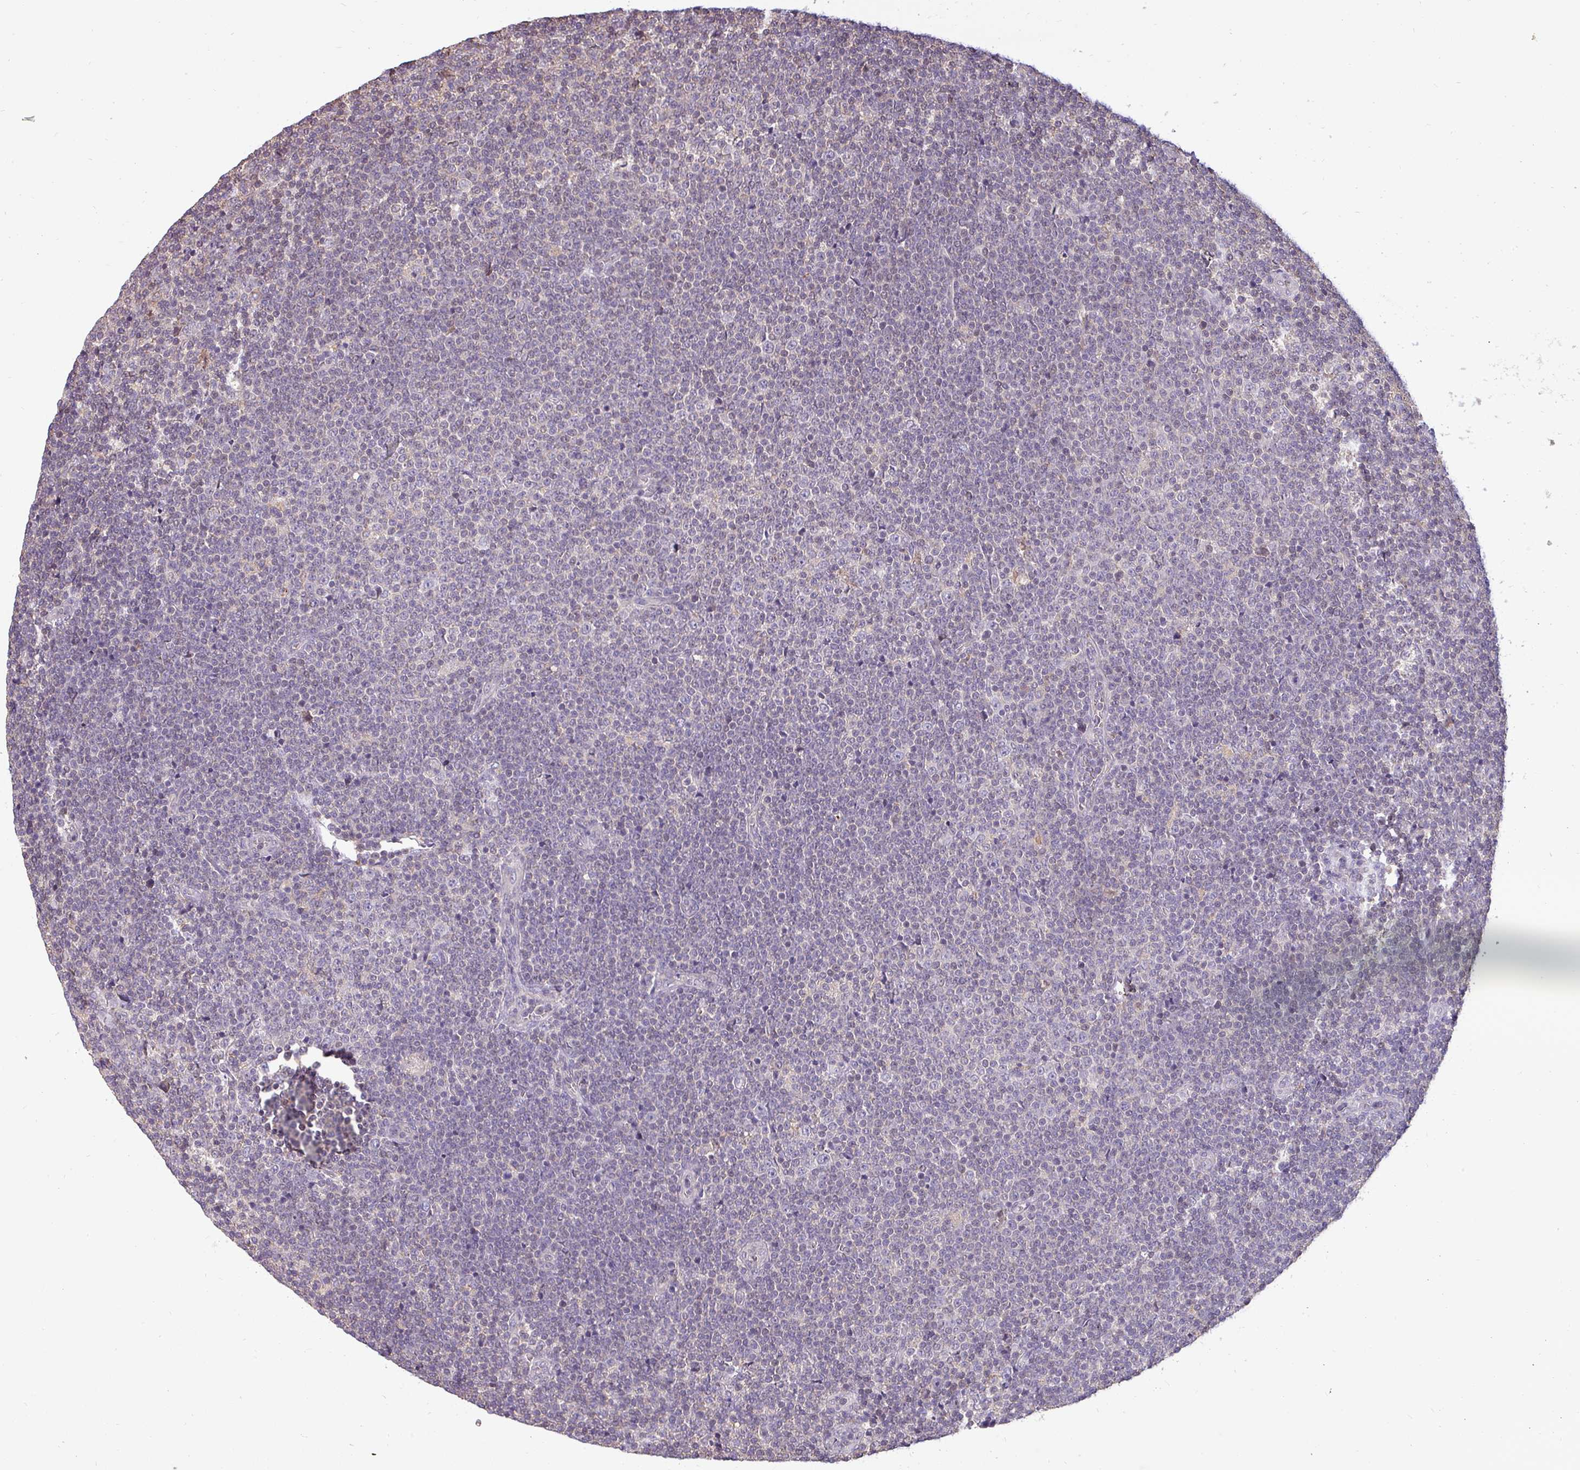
{"staining": {"intensity": "negative", "quantity": "none", "location": "none"}, "tissue": "lymphoma", "cell_type": "Tumor cells", "image_type": "cancer", "snomed": [{"axis": "morphology", "description": "Malignant lymphoma, non-Hodgkin's type, Low grade"}, {"axis": "topography", "description": "Lymph node"}], "caption": "A photomicrograph of human low-grade malignant lymphoma, non-Hodgkin's type is negative for staining in tumor cells.", "gene": "ZNF835", "patient": {"sex": "male", "age": 48}}